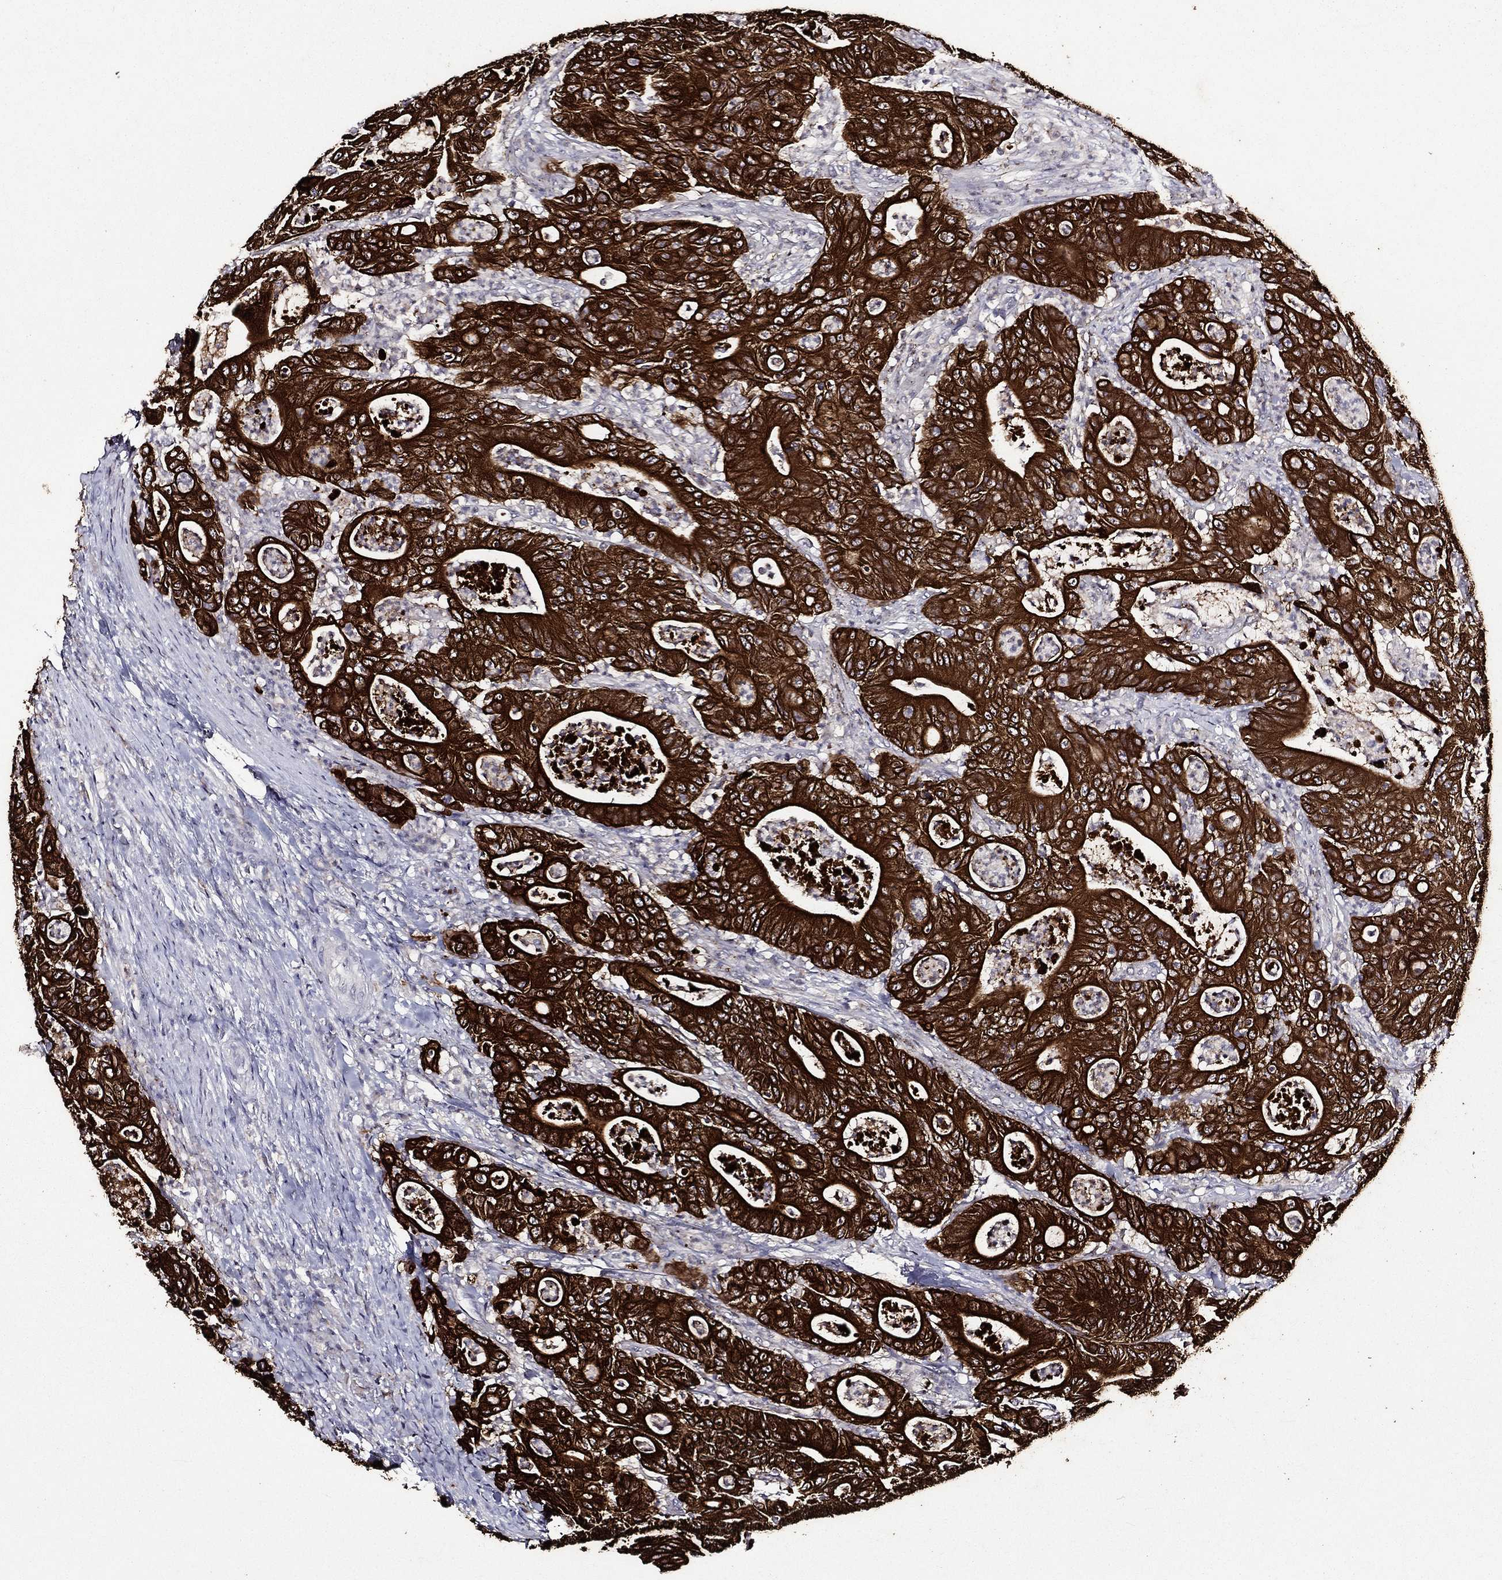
{"staining": {"intensity": "strong", "quantity": ">75%", "location": "cytoplasmic/membranous"}, "tissue": "colorectal cancer", "cell_type": "Tumor cells", "image_type": "cancer", "snomed": [{"axis": "morphology", "description": "Adenocarcinoma, NOS"}, {"axis": "topography", "description": "Colon"}], "caption": "Colorectal cancer stained for a protein (brown) displays strong cytoplasmic/membranous positive staining in approximately >75% of tumor cells.", "gene": "KRT7", "patient": {"sex": "male", "age": 70}}